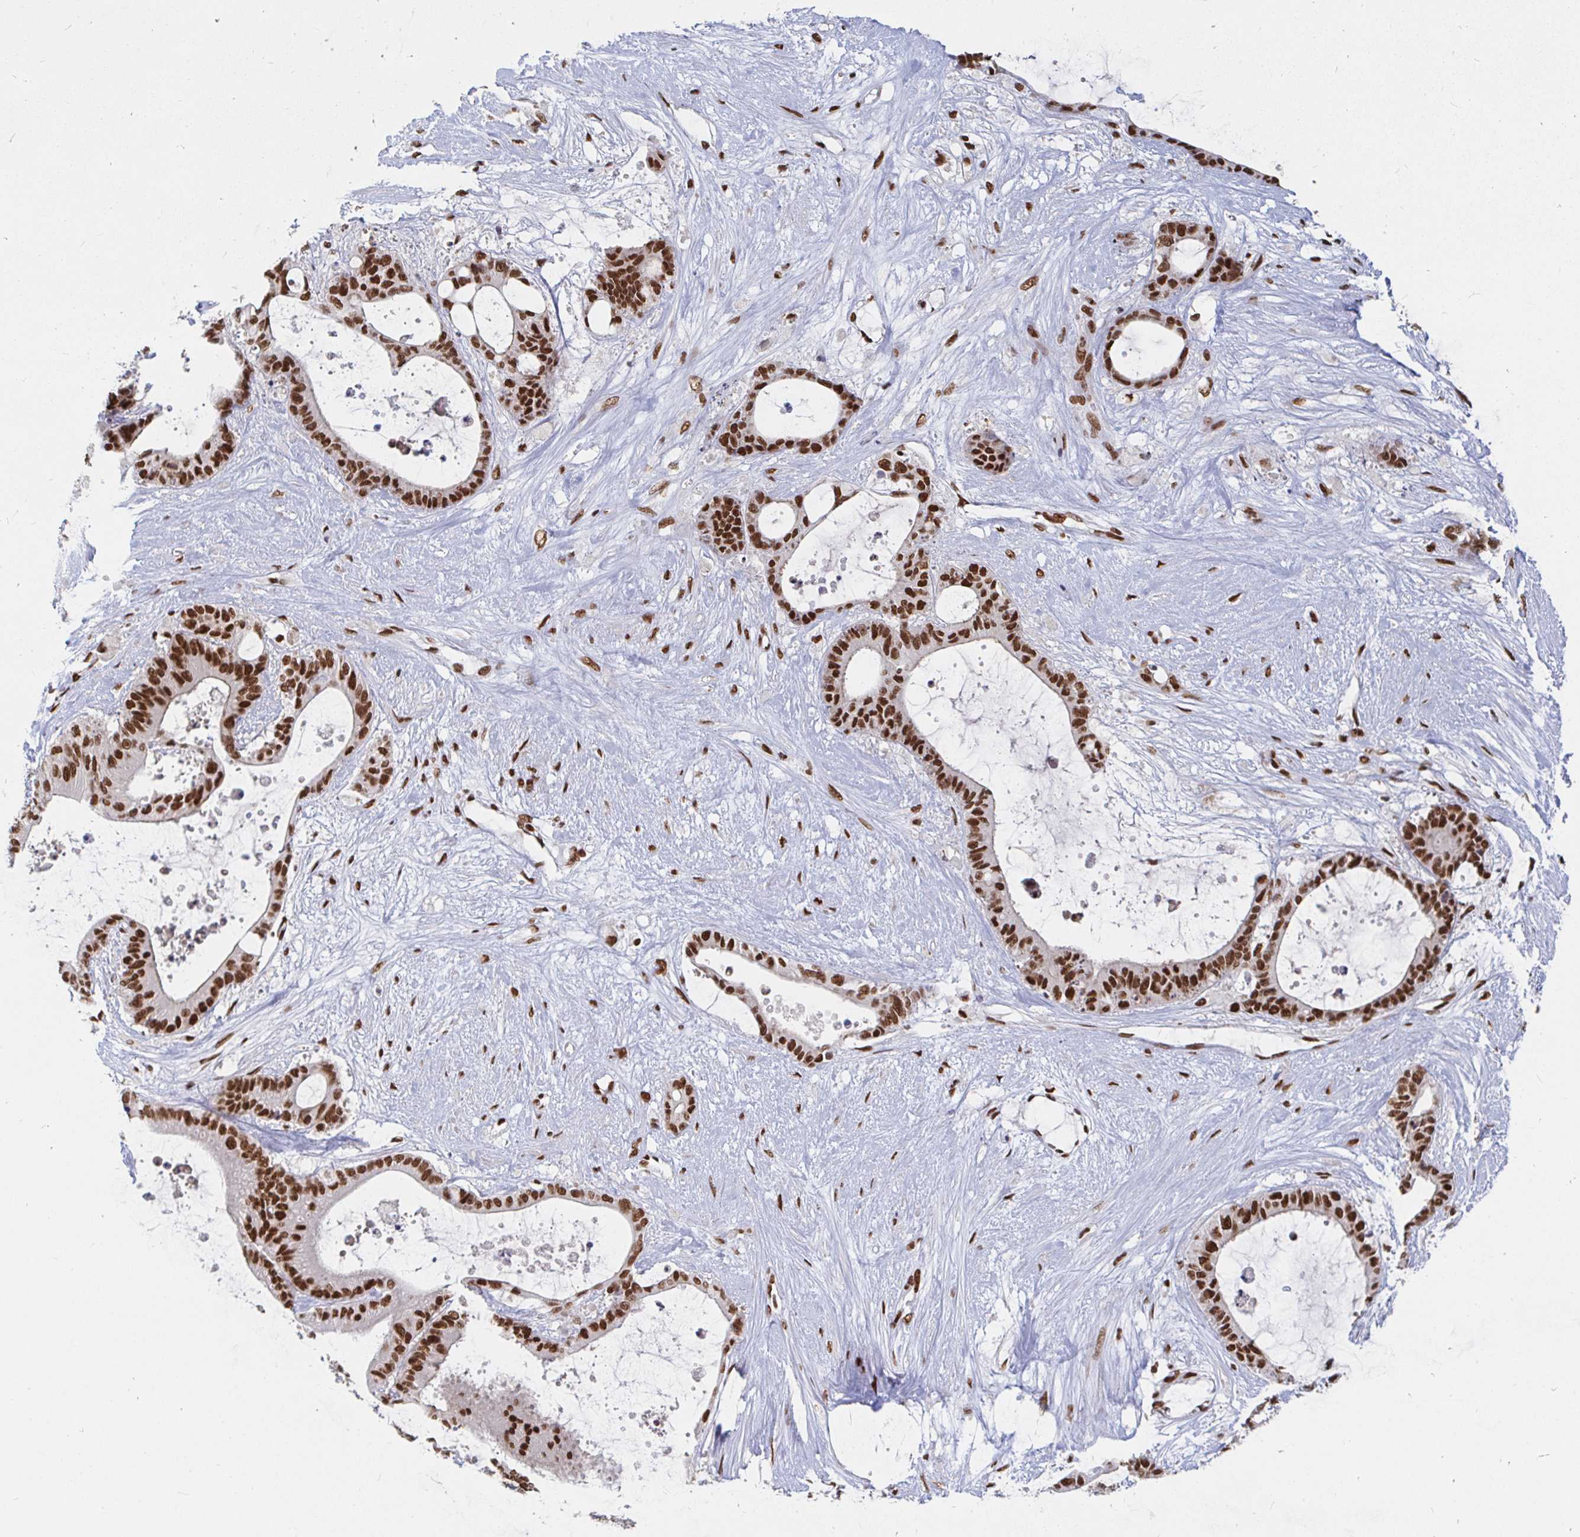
{"staining": {"intensity": "strong", "quantity": ">75%", "location": "nuclear"}, "tissue": "liver cancer", "cell_type": "Tumor cells", "image_type": "cancer", "snomed": [{"axis": "morphology", "description": "Normal tissue, NOS"}, {"axis": "morphology", "description": "Cholangiocarcinoma"}, {"axis": "topography", "description": "Liver"}, {"axis": "topography", "description": "Peripheral nerve tissue"}], "caption": "A brown stain highlights strong nuclear staining of a protein in human liver cholangiocarcinoma tumor cells. (DAB IHC with brightfield microscopy, high magnification).", "gene": "RBMX", "patient": {"sex": "female", "age": 73}}